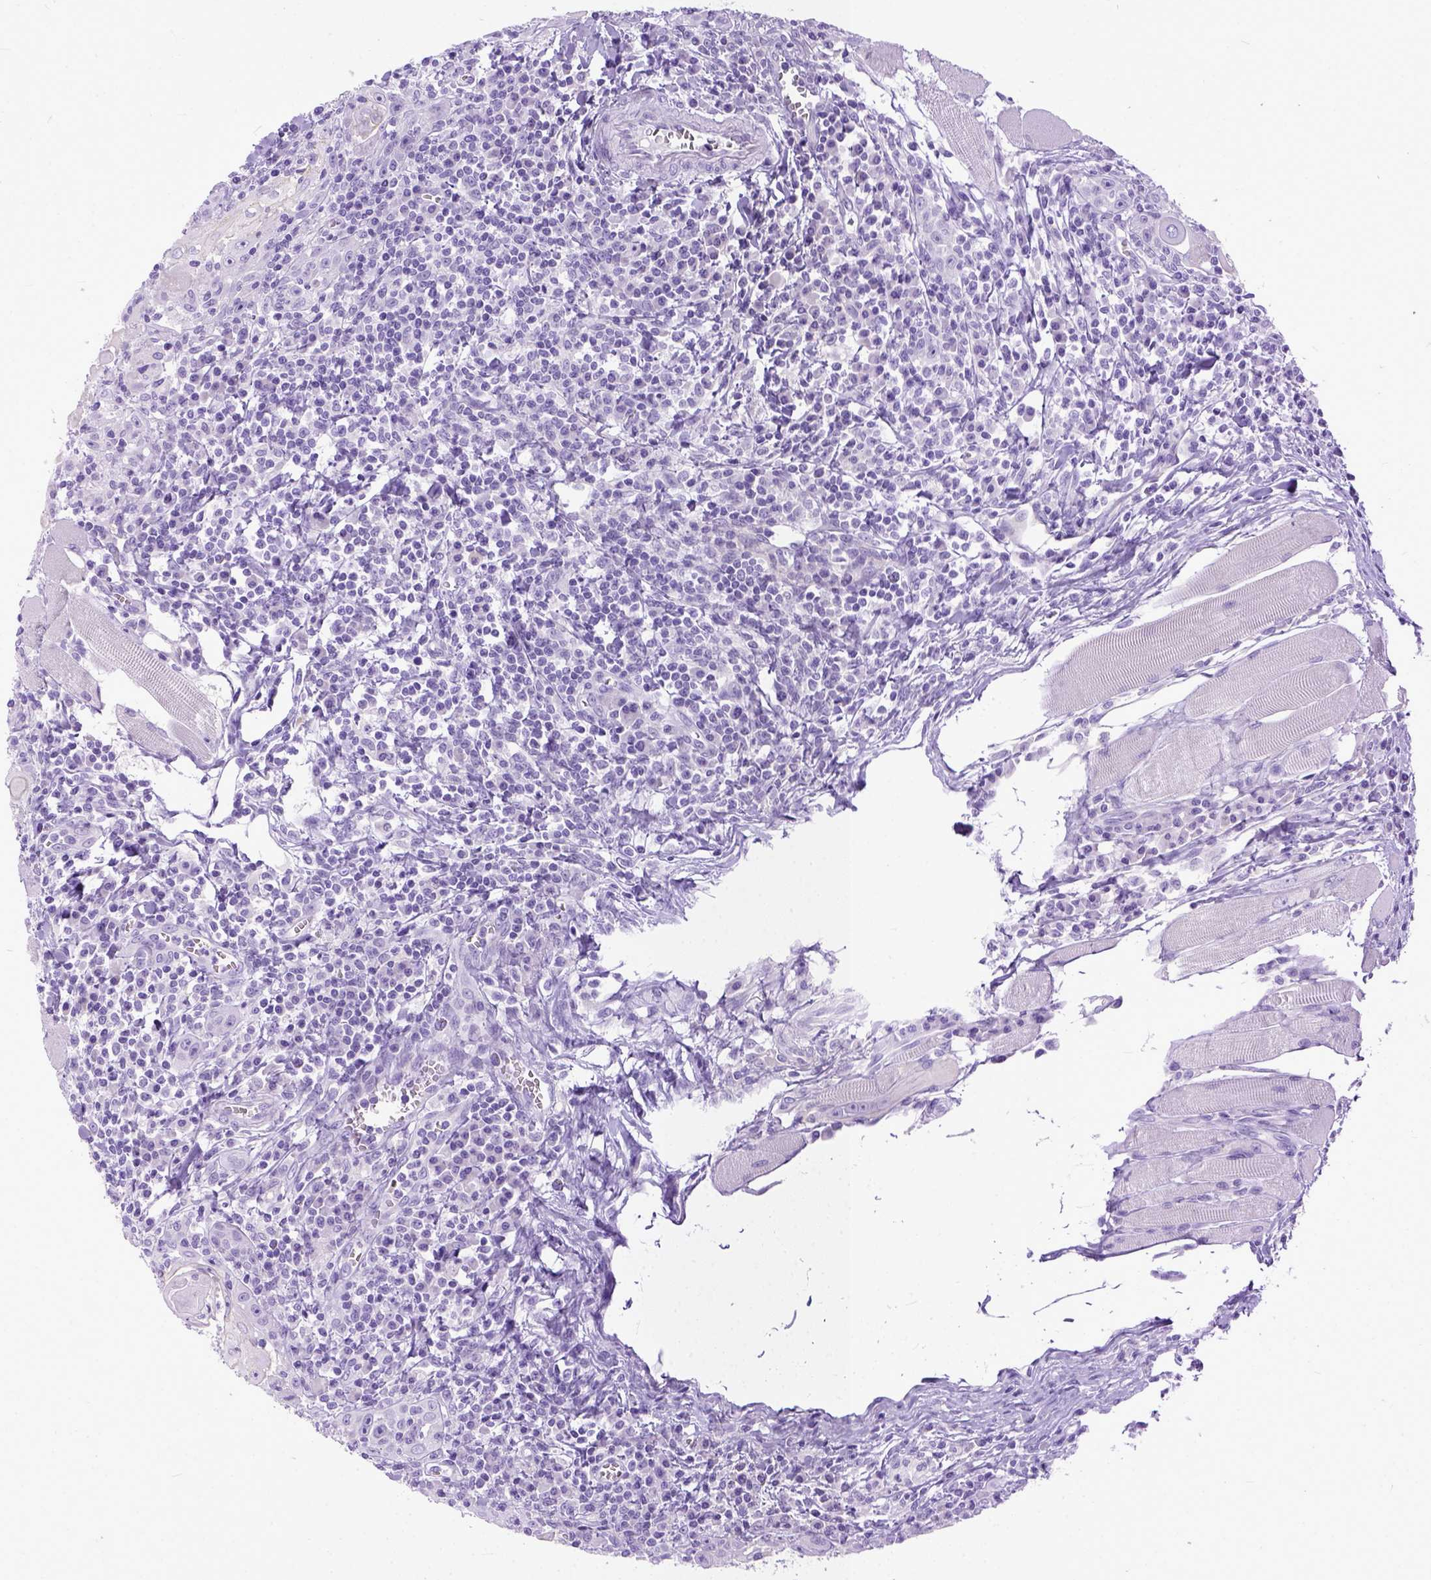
{"staining": {"intensity": "negative", "quantity": "none", "location": "none"}, "tissue": "head and neck cancer", "cell_type": "Tumor cells", "image_type": "cancer", "snomed": [{"axis": "morphology", "description": "Squamous cell carcinoma, NOS"}, {"axis": "topography", "description": "Head-Neck"}], "caption": "Squamous cell carcinoma (head and neck) stained for a protein using immunohistochemistry displays no positivity tumor cells.", "gene": "PPL", "patient": {"sex": "male", "age": 52}}